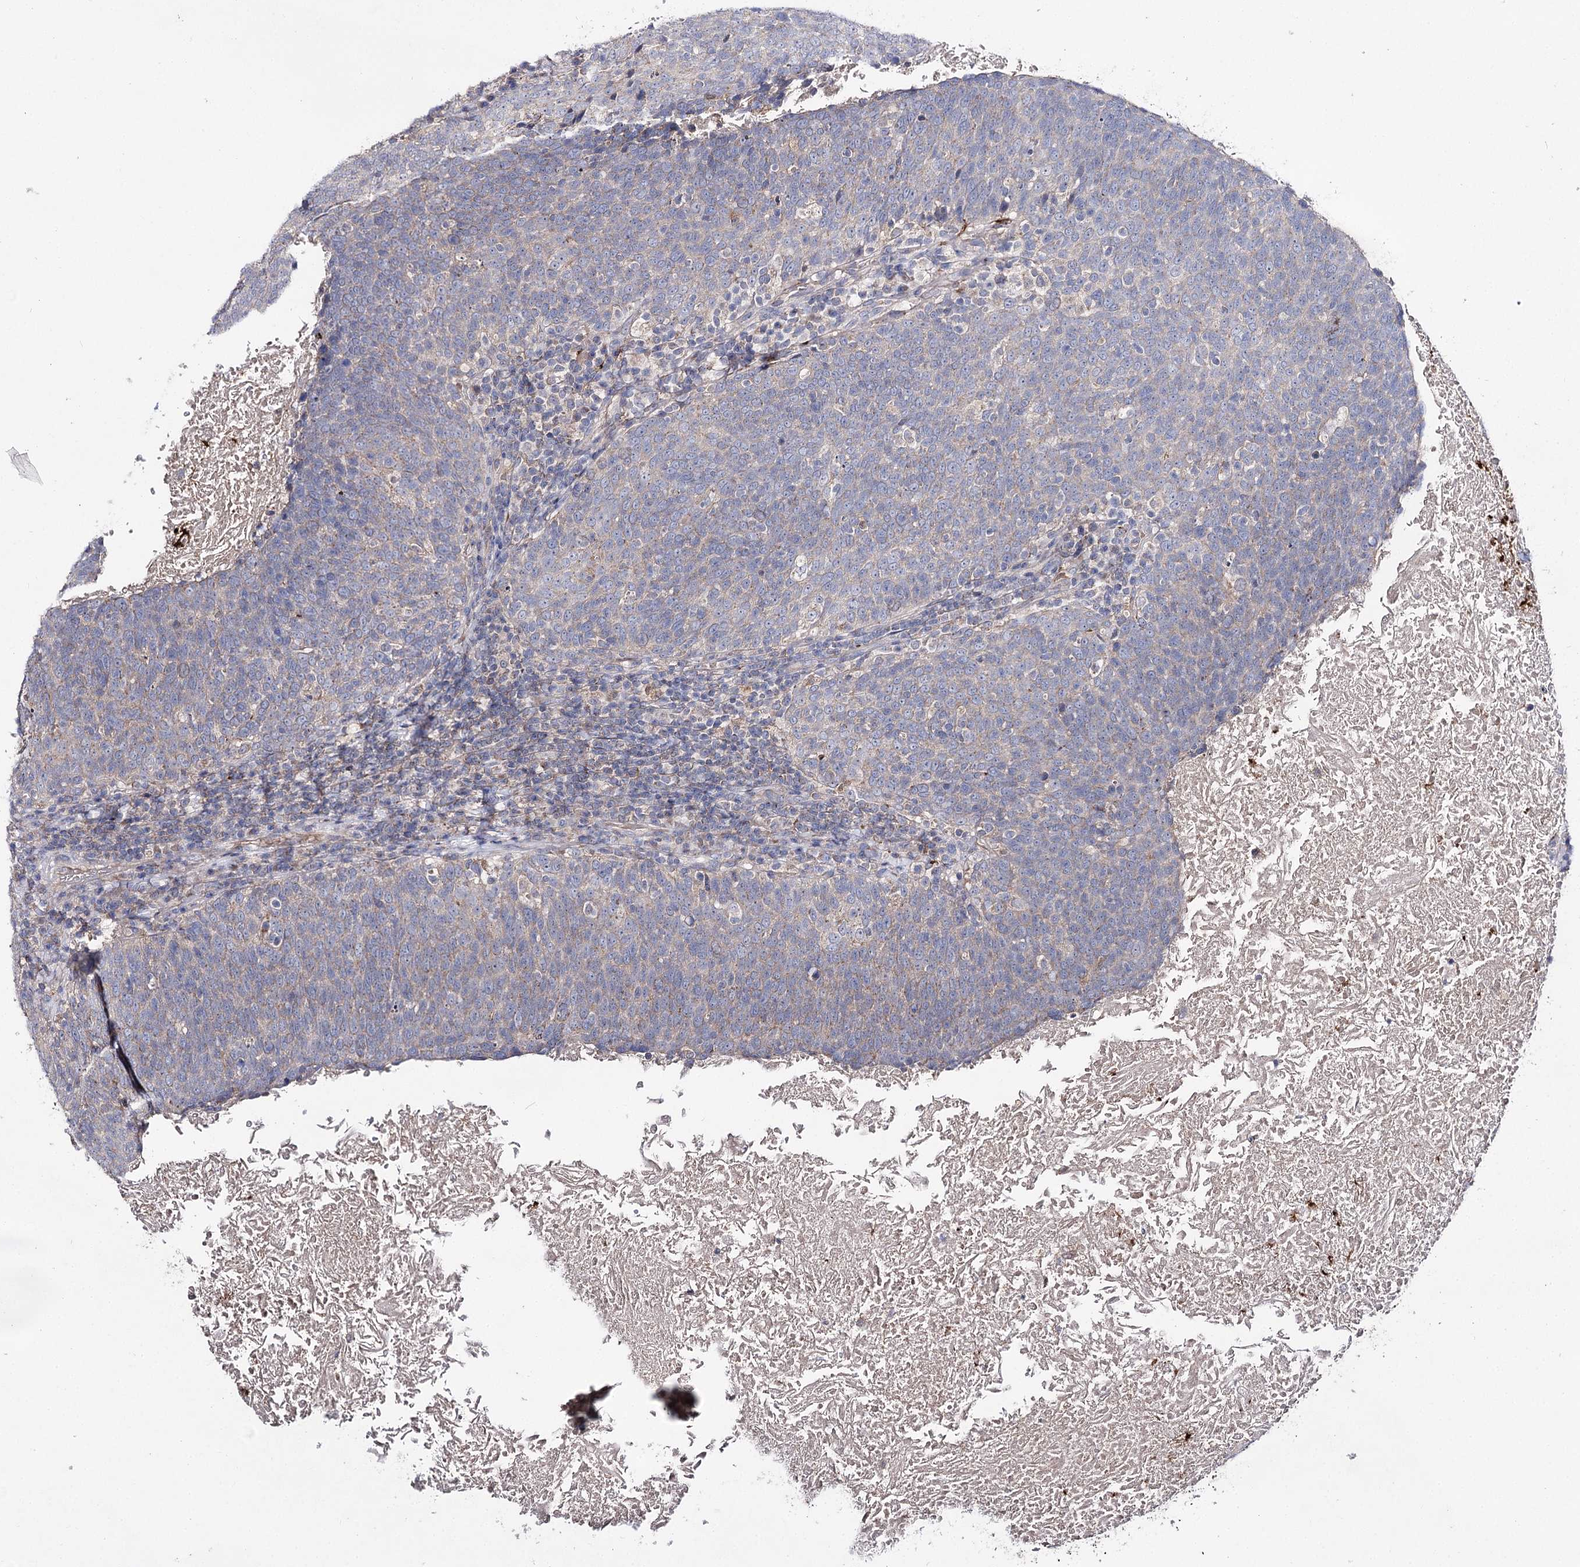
{"staining": {"intensity": "weak", "quantity": "<25%", "location": "cytoplasmic/membranous"}, "tissue": "head and neck cancer", "cell_type": "Tumor cells", "image_type": "cancer", "snomed": [{"axis": "morphology", "description": "Squamous cell carcinoma, NOS"}, {"axis": "morphology", "description": "Squamous cell carcinoma, metastatic, NOS"}, {"axis": "topography", "description": "Lymph node"}, {"axis": "topography", "description": "Head-Neck"}], "caption": "Head and neck cancer was stained to show a protein in brown. There is no significant staining in tumor cells. Brightfield microscopy of immunohistochemistry (IHC) stained with DAB (brown) and hematoxylin (blue), captured at high magnification.", "gene": "AURKC", "patient": {"sex": "male", "age": 62}}